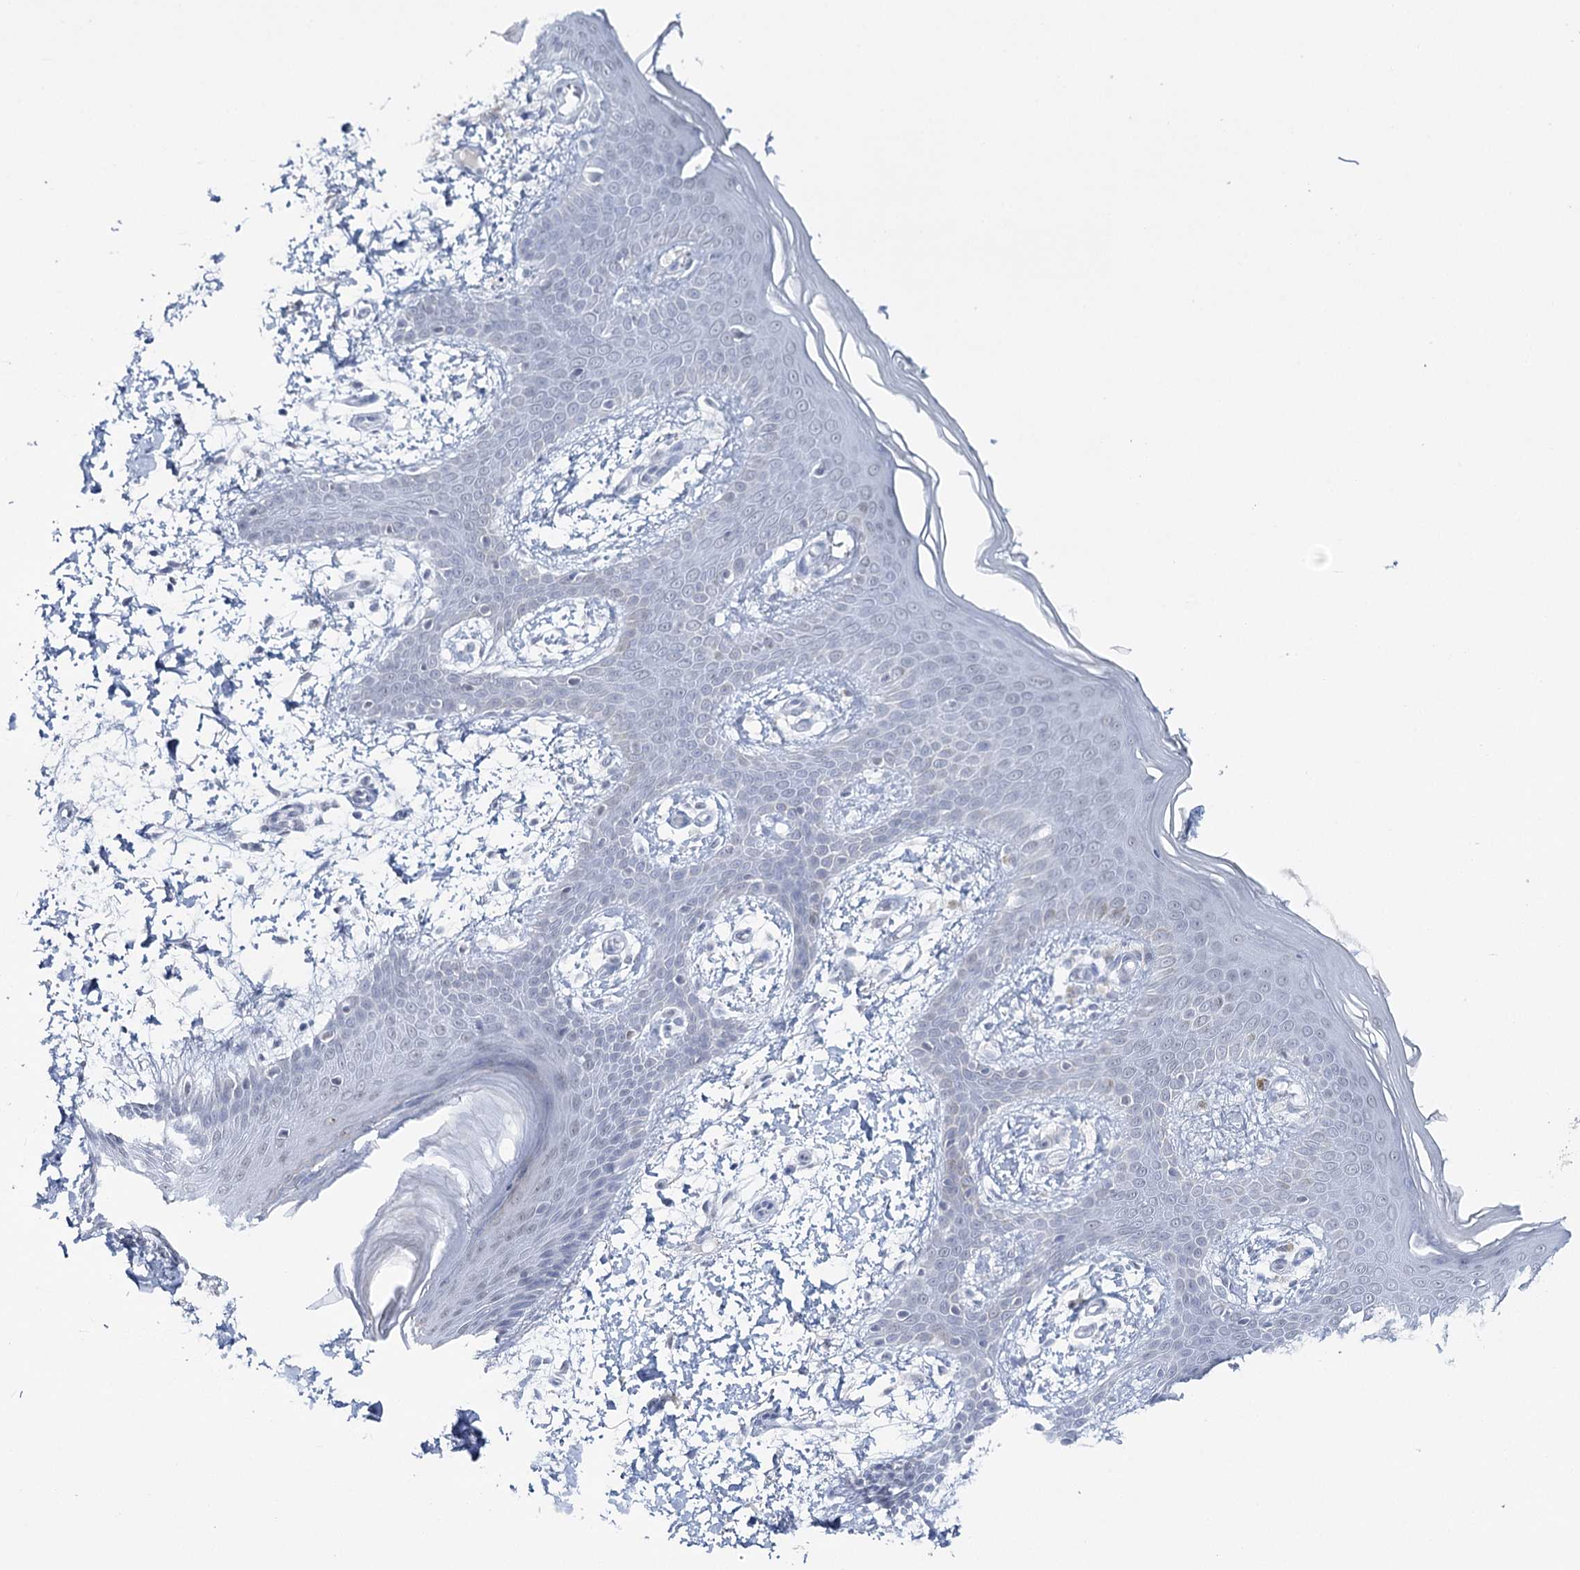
{"staining": {"intensity": "negative", "quantity": "none", "location": "none"}, "tissue": "skin", "cell_type": "Fibroblasts", "image_type": "normal", "snomed": [{"axis": "morphology", "description": "Normal tissue, NOS"}, {"axis": "topography", "description": "Skin"}], "caption": "The micrograph shows no staining of fibroblasts in unremarkable skin. Brightfield microscopy of IHC stained with DAB (brown) and hematoxylin (blue), captured at high magnification.", "gene": "ZC3H8", "patient": {"sex": "male", "age": 36}}